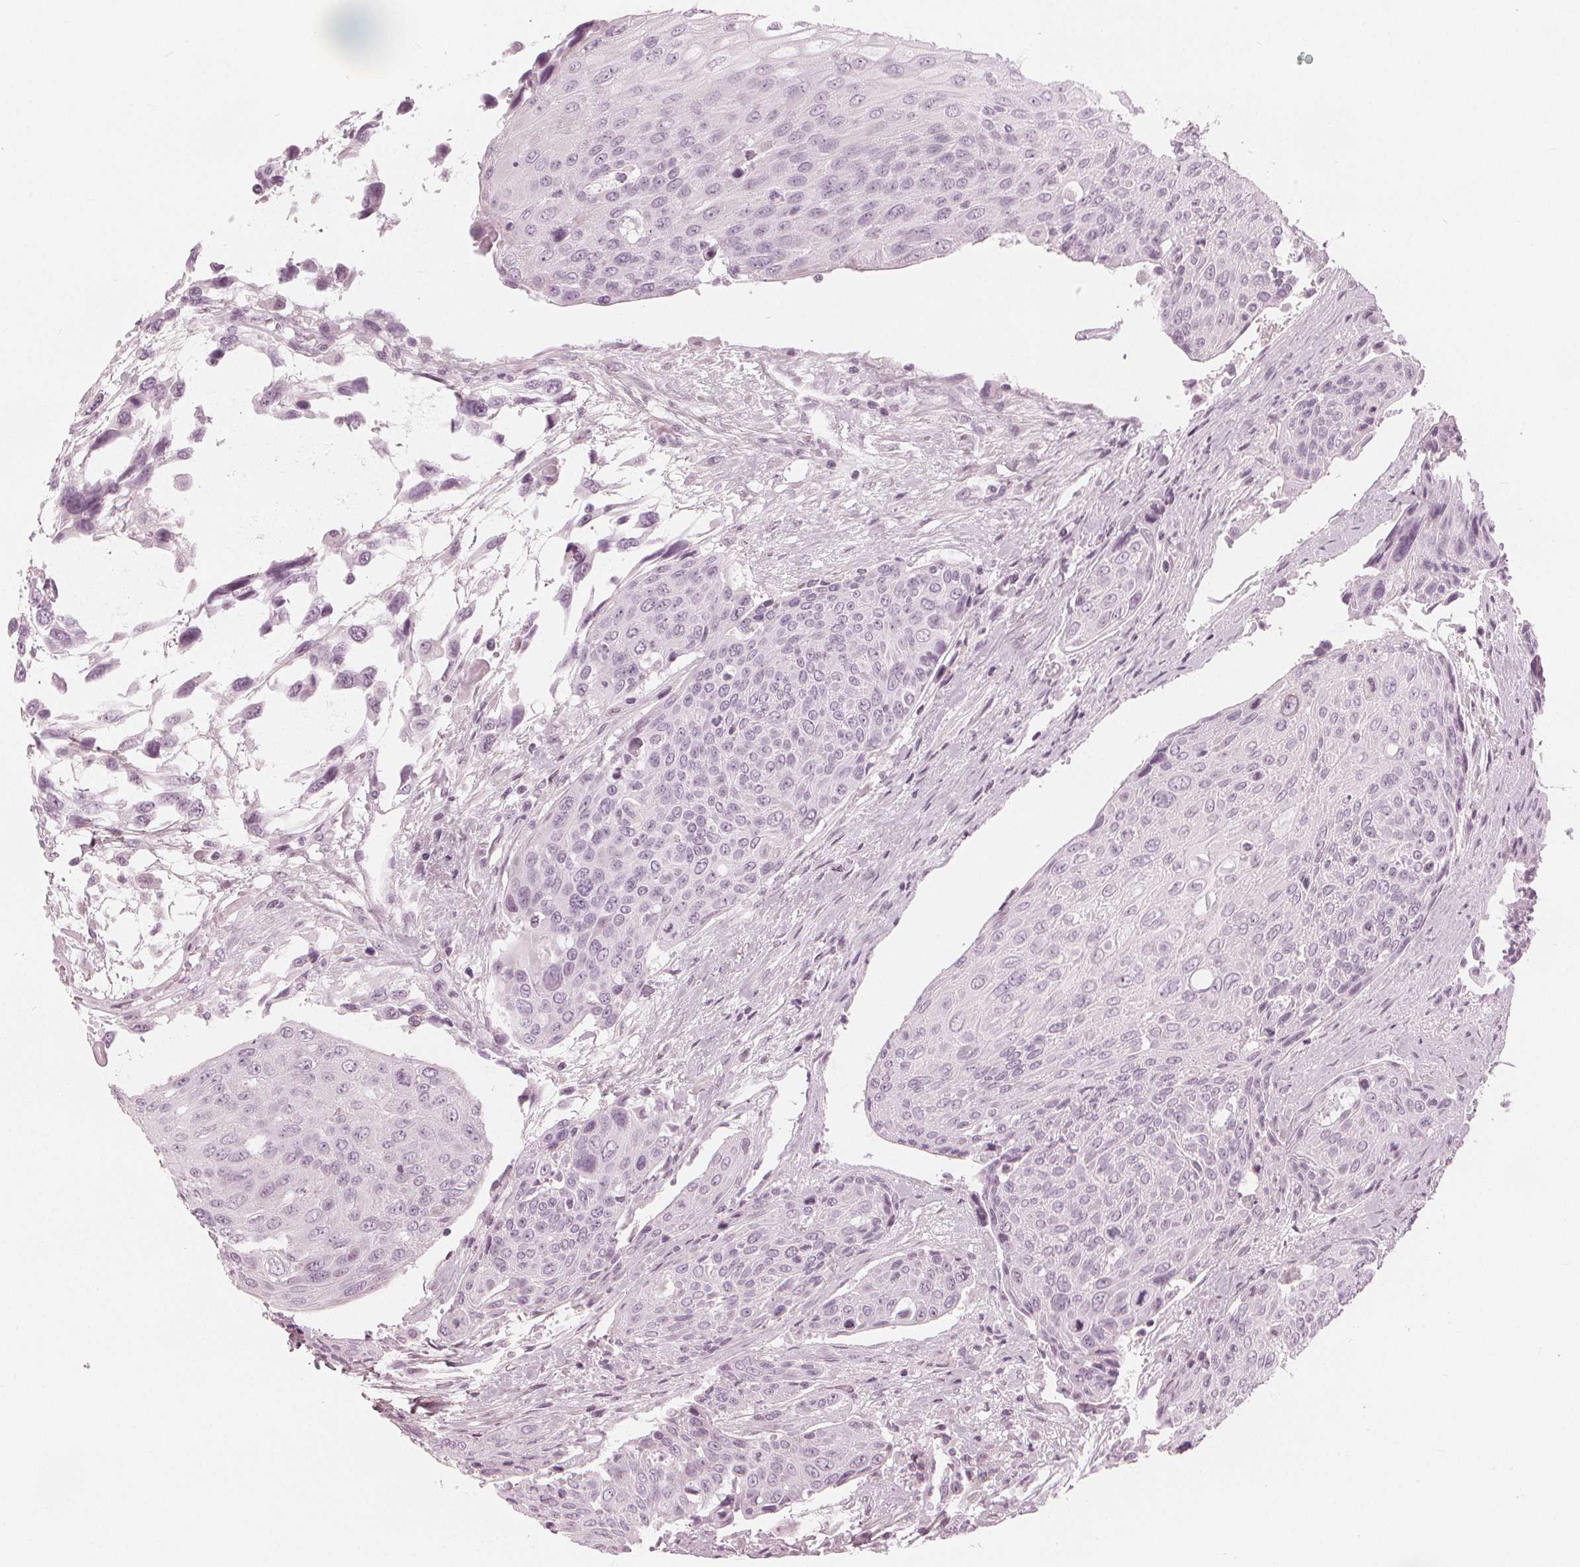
{"staining": {"intensity": "negative", "quantity": "none", "location": "none"}, "tissue": "urothelial cancer", "cell_type": "Tumor cells", "image_type": "cancer", "snomed": [{"axis": "morphology", "description": "Urothelial carcinoma, High grade"}, {"axis": "topography", "description": "Urinary bladder"}], "caption": "Human high-grade urothelial carcinoma stained for a protein using immunohistochemistry reveals no positivity in tumor cells.", "gene": "PAEP", "patient": {"sex": "female", "age": 70}}